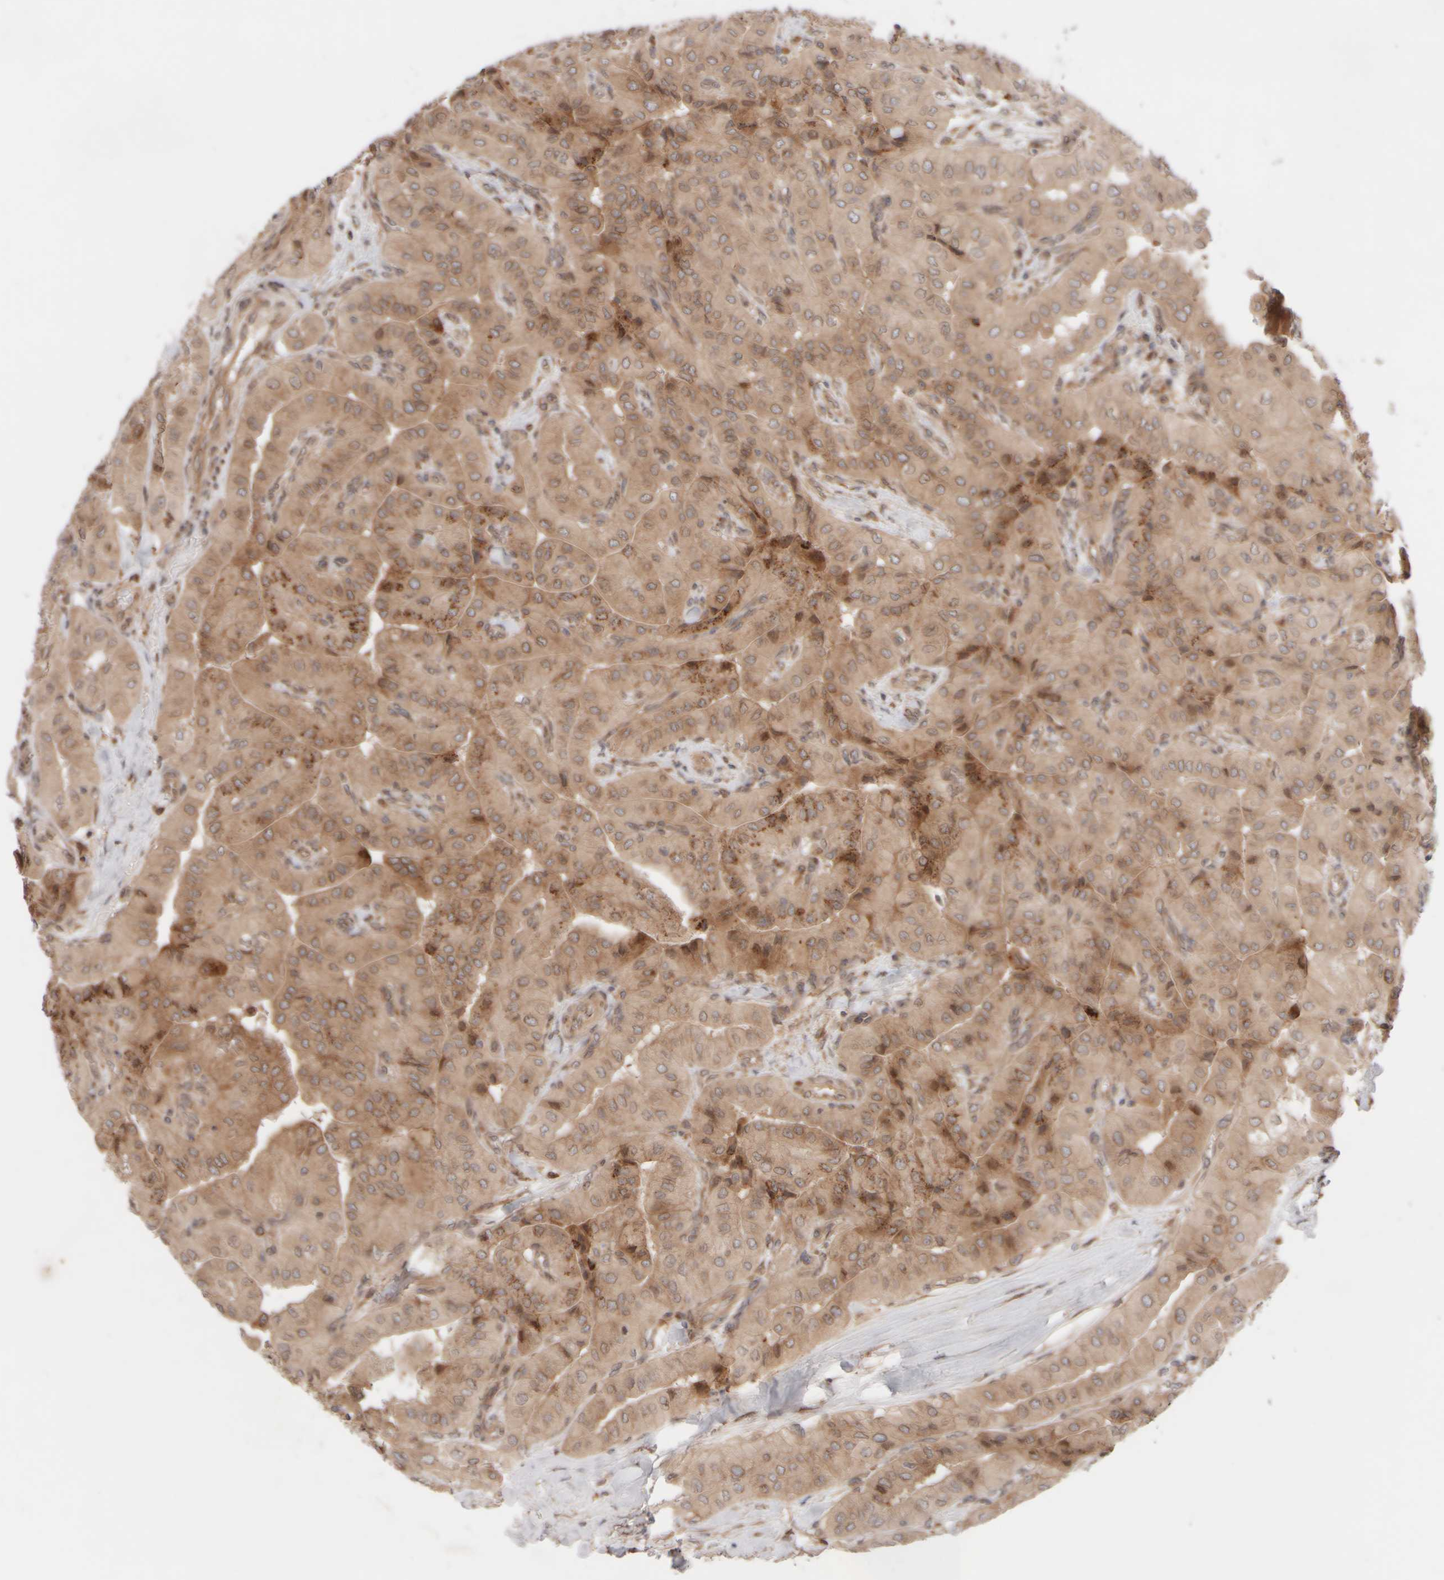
{"staining": {"intensity": "weak", "quantity": ">75%", "location": "cytoplasmic/membranous"}, "tissue": "thyroid cancer", "cell_type": "Tumor cells", "image_type": "cancer", "snomed": [{"axis": "morphology", "description": "Papillary adenocarcinoma, NOS"}, {"axis": "topography", "description": "Thyroid gland"}], "caption": "The micrograph shows staining of thyroid cancer (papillary adenocarcinoma), revealing weak cytoplasmic/membranous protein staining (brown color) within tumor cells. Using DAB (brown) and hematoxylin (blue) stains, captured at high magnification using brightfield microscopy.", "gene": "GCN1", "patient": {"sex": "female", "age": 59}}